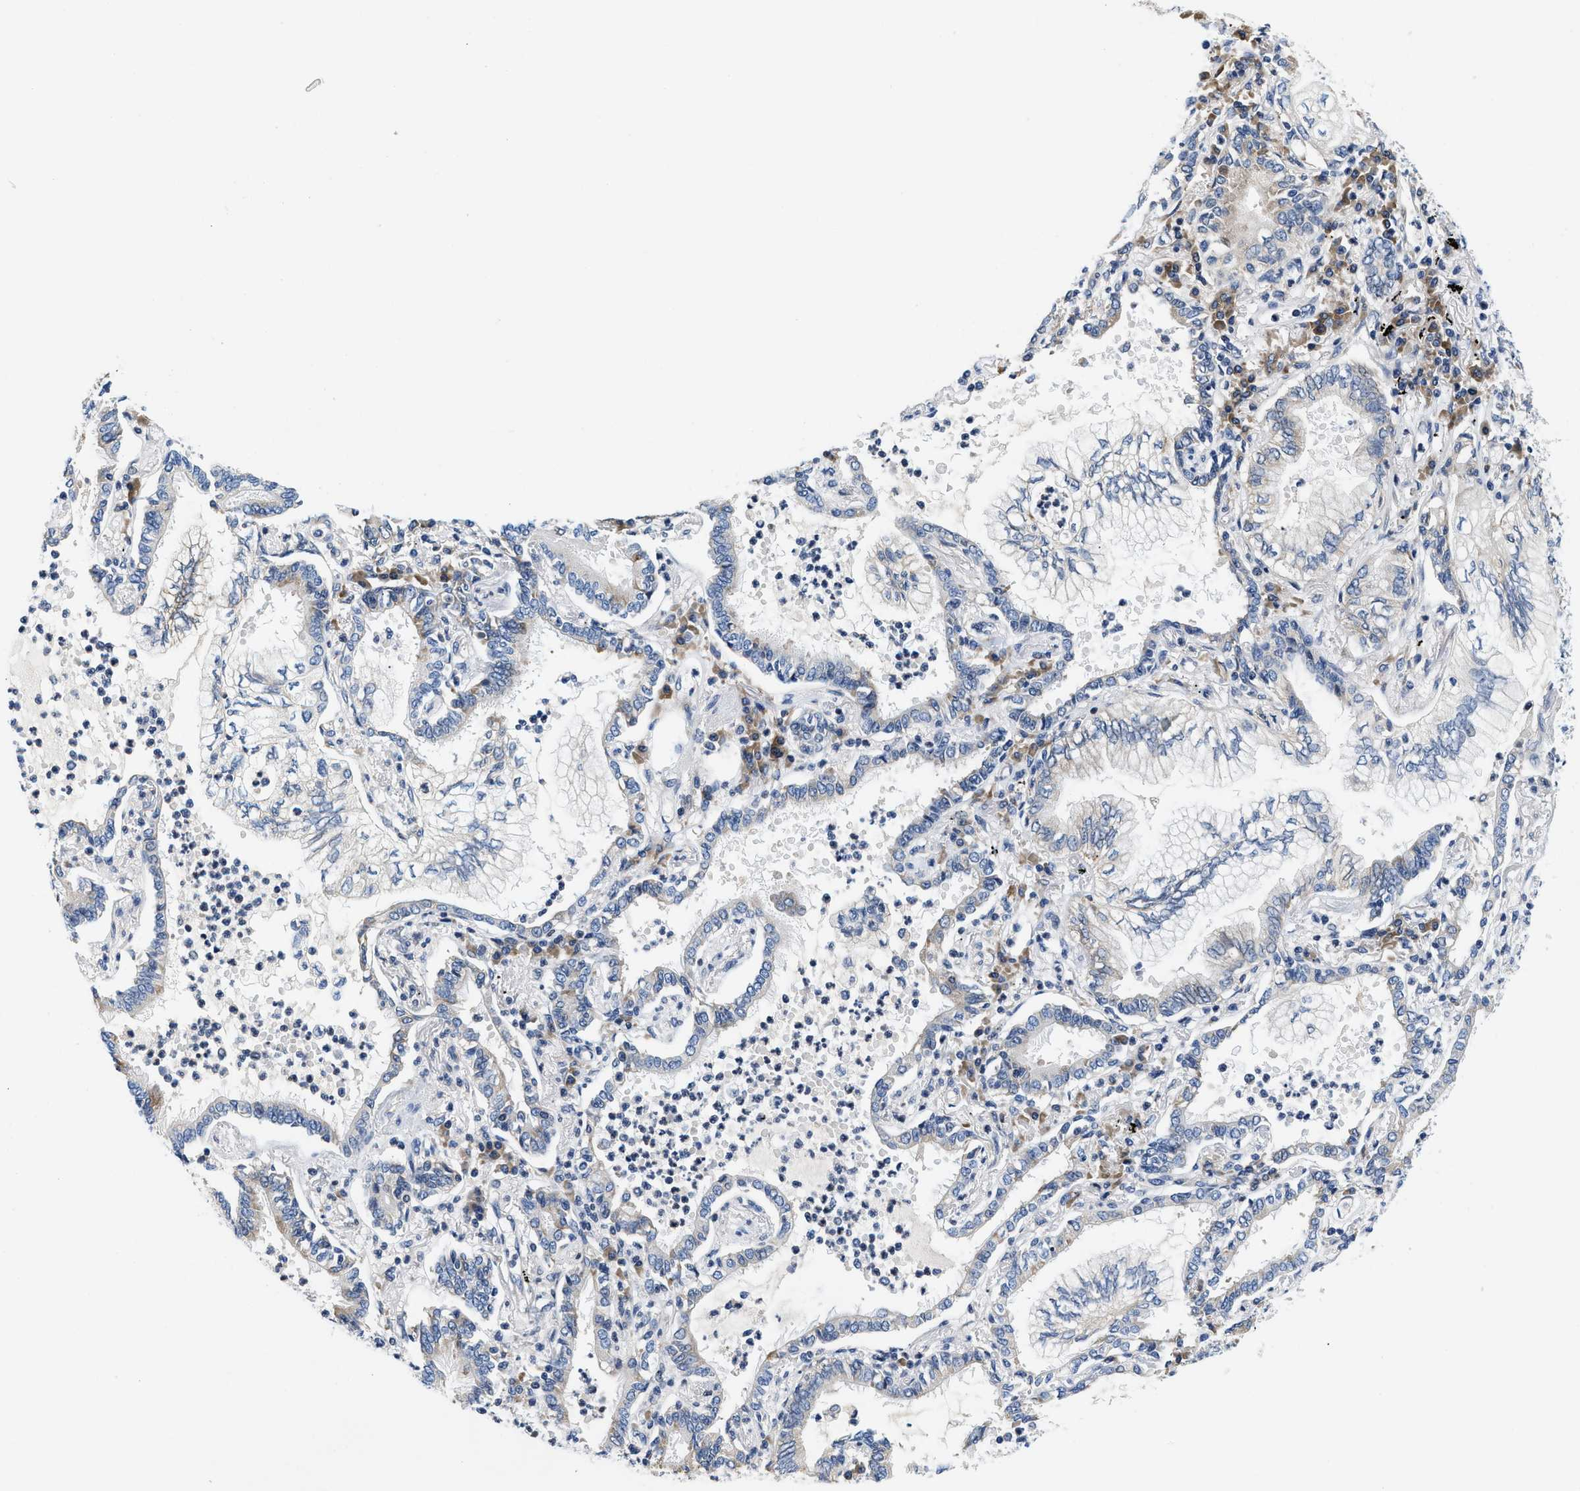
{"staining": {"intensity": "negative", "quantity": "none", "location": "none"}, "tissue": "lung cancer", "cell_type": "Tumor cells", "image_type": "cancer", "snomed": [{"axis": "morphology", "description": "Normal tissue, NOS"}, {"axis": "morphology", "description": "Adenocarcinoma, NOS"}, {"axis": "topography", "description": "Bronchus"}, {"axis": "topography", "description": "Lung"}], "caption": "Lung cancer stained for a protein using IHC demonstrates no staining tumor cells.", "gene": "IKBKE", "patient": {"sex": "female", "age": 70}}